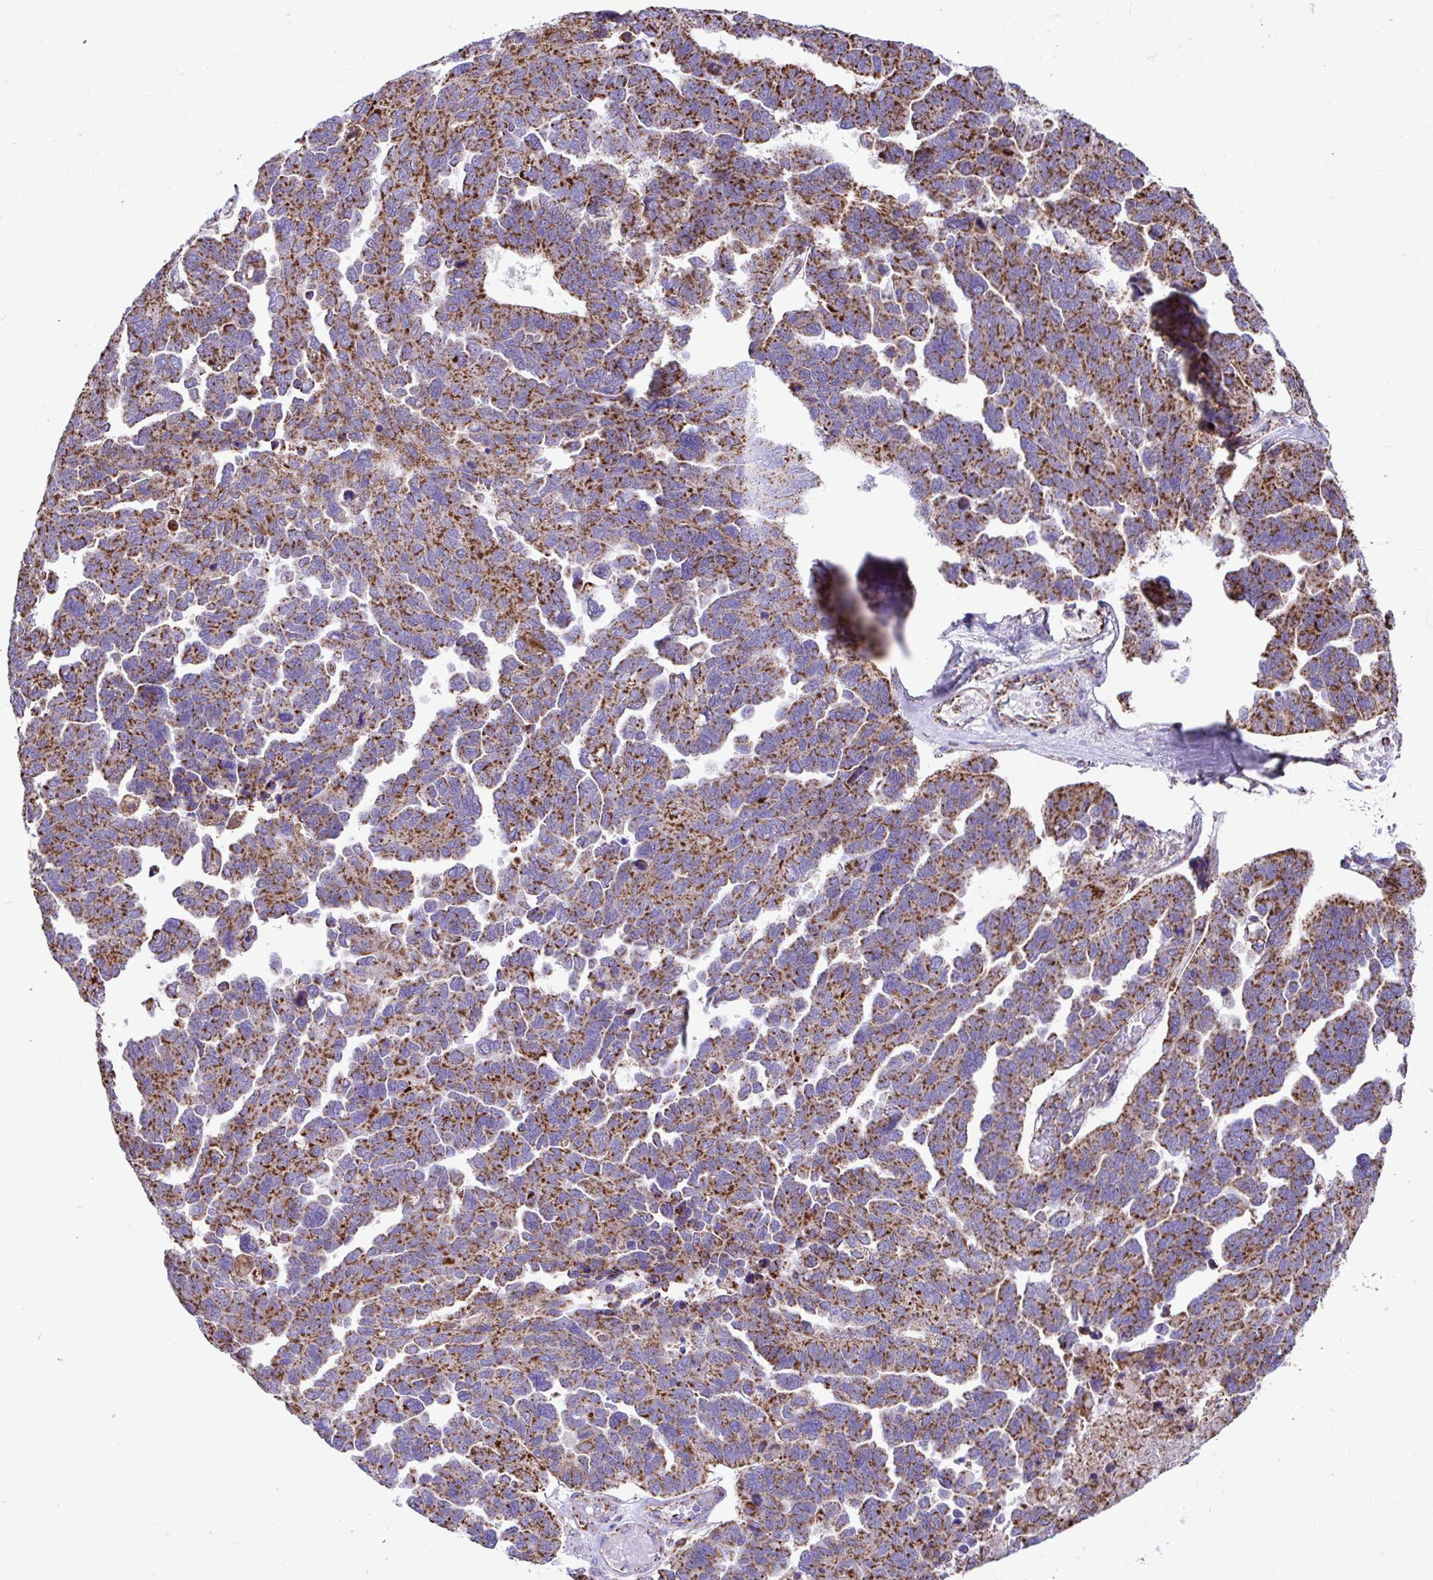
{"staining": {"intensity": "strong", "quantity": ">75%", "location": "cytoplasmic/membranous"}, "tissue": "ovarian cancer", "cell_type": "Tumor cells", "image_type": "cancer", "snomed": [{"axis": "morphology", "description": "Cystadenocarcinoma, serous, NOS"}, {"axis": "topography", "description": "Ovary"}], "caption": "An immunohistochemistry image of neoplastic tissue is shown. Protein staining in brown shows strong cytoplasmic/membranous positivity in ovarian serous cystadenocarcinoma within tumor cells. The staining was performed using DAB (3,3'-diaminobenzidine) to visualize the protein expression in brown, while the nuclei were stained in blue with hematoxylin (Magnification: 20x).", "gene": "PCMTD2", "patient": {"sex": "female", "age": 64}}